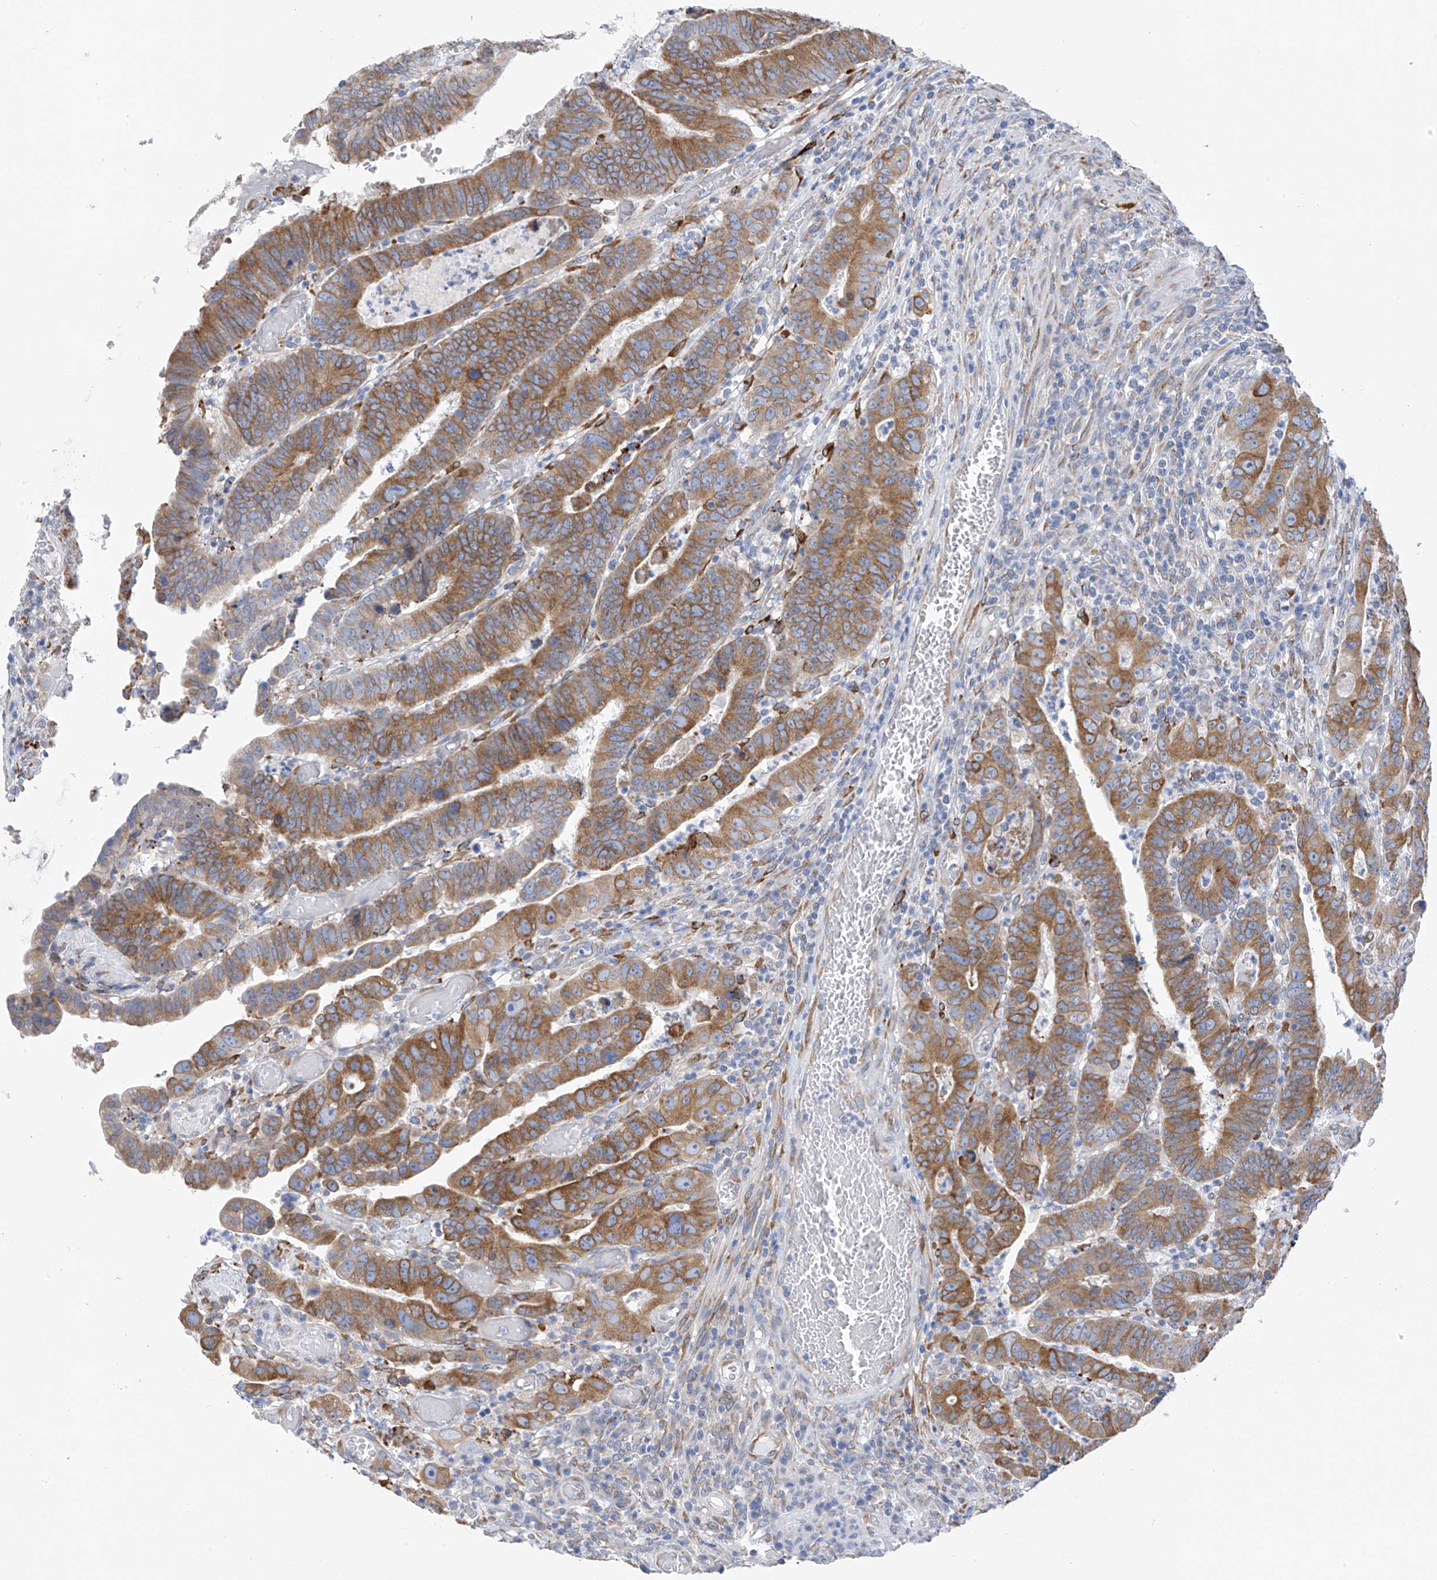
{"staining": {"intensity": "moderate", "quantity": ">75%", "location": "cytoplasmic/membranous"}, "tissue": "colorectal cancer", "cell_type": "Tumor cells", "image_type": "cancer", "snomed": [{"axis": "morphology", "description": "Normal tissue, NOS"}, {"axis": "morphology", "description": "Adenocarcinoma, NOS"}, {"axis": "topography", "description": "Rectum"}], "caption": "Protein expression analysis of human adenocarcinoma (colorectal) reveals moderate cytoplasmic/membranous expression in about >75% of tumor cells.", "gene": "RCN2", "patient": {"sex": "female", "age": 65}}